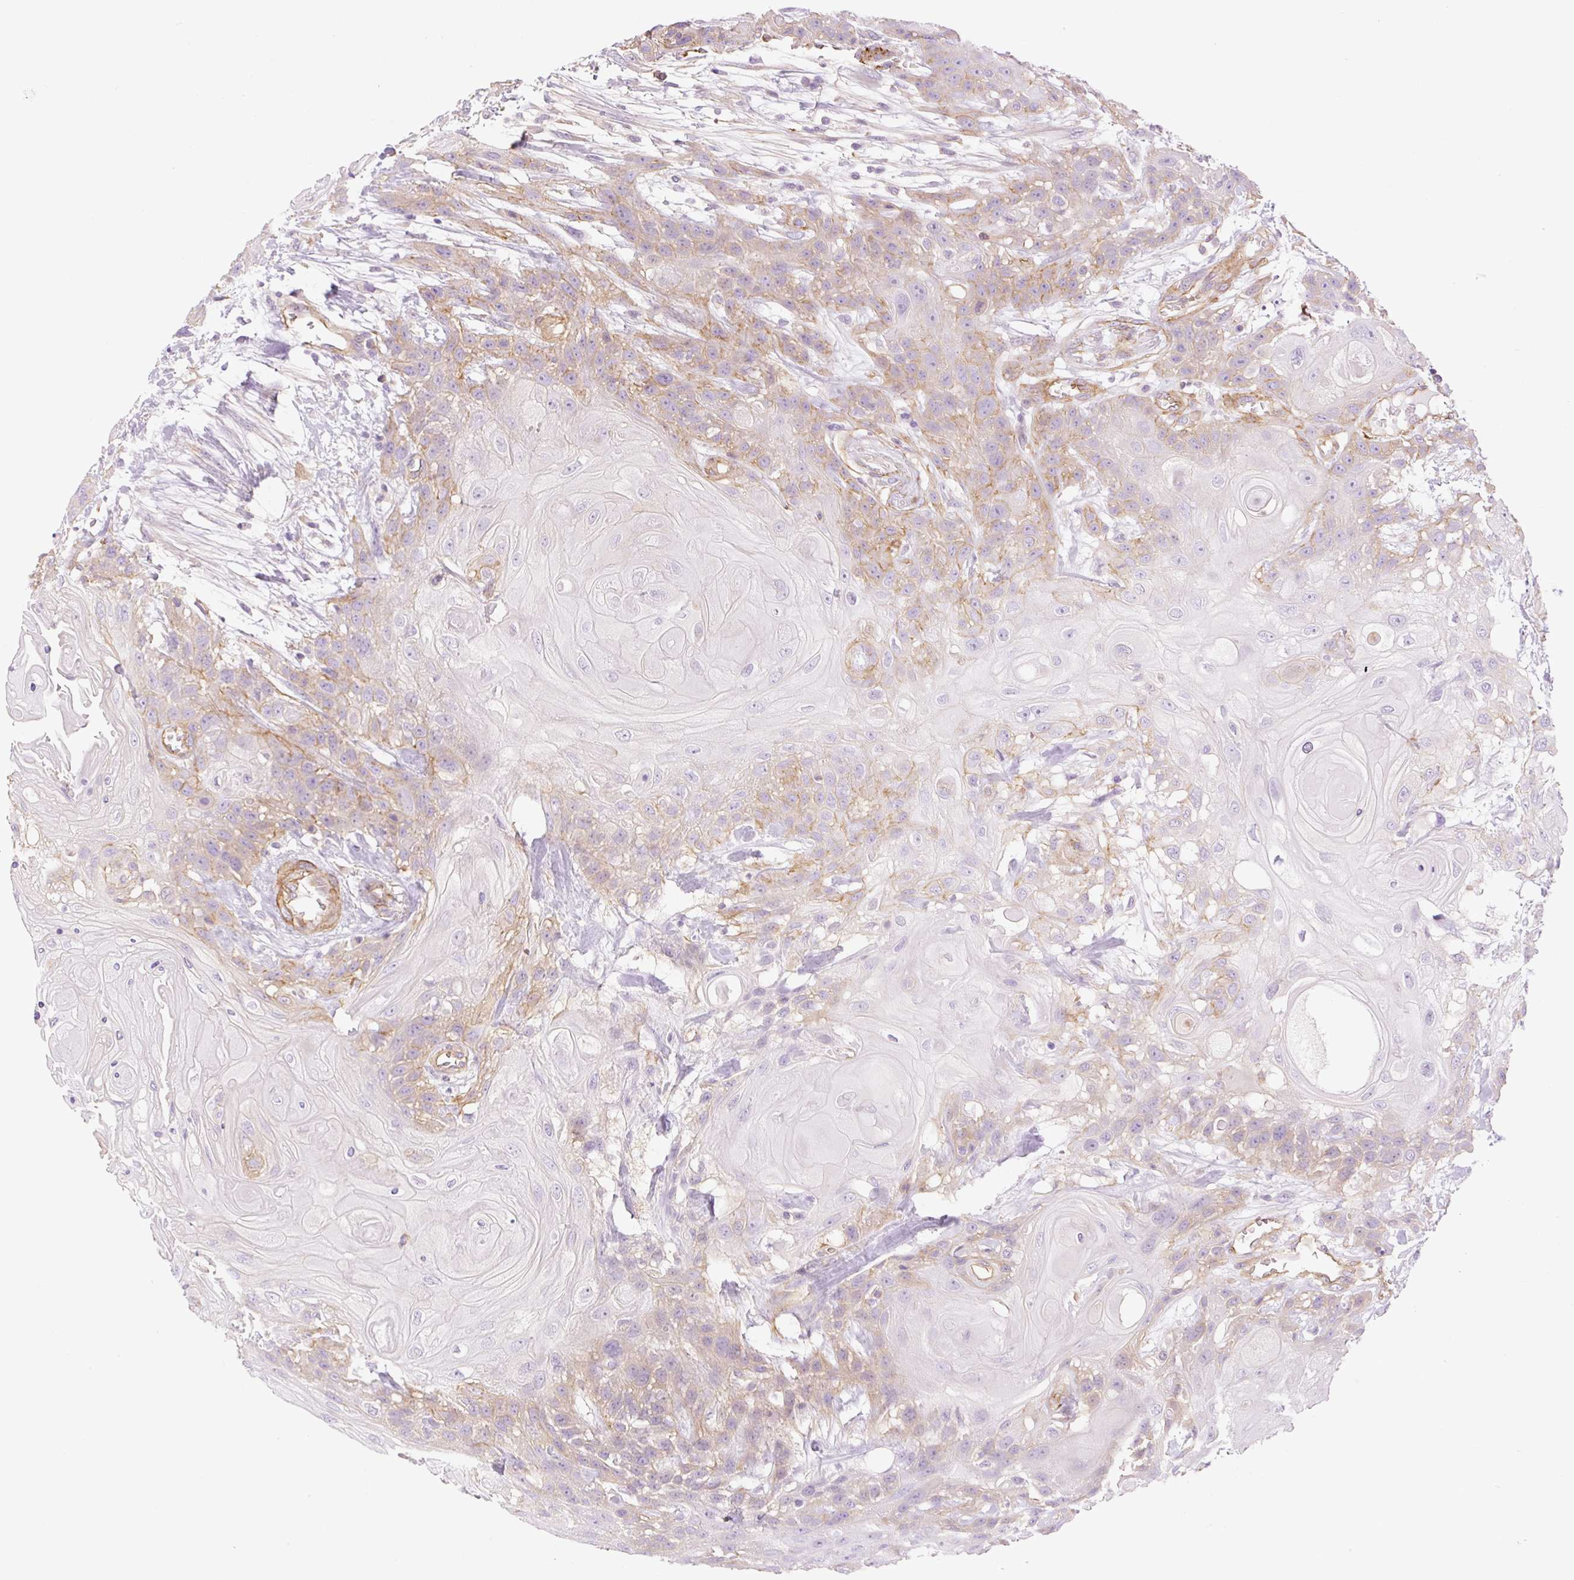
{"staining": {"intensity": "weak", "quantity": "25%-75%", "location": "cytoplasmic/membranous"}, "tissue": "head and neck cancer", "cell_type": "Tumor cells", "image_type": "cancer", "snomed": [{"axis": "morphology", "description": "Squamous cell carcinoma, NOS"}, {"axis": "topography", "description": "Head-Neck"}], "caption": "Protein positivity by immunohistochemistry demonstrates weak cytoplasmic/membranous staining in about 25%-75% of tumor cells in head and neck cancer.", "gene": "EHD3", "patient": {"sex": "female", "age": 43}}